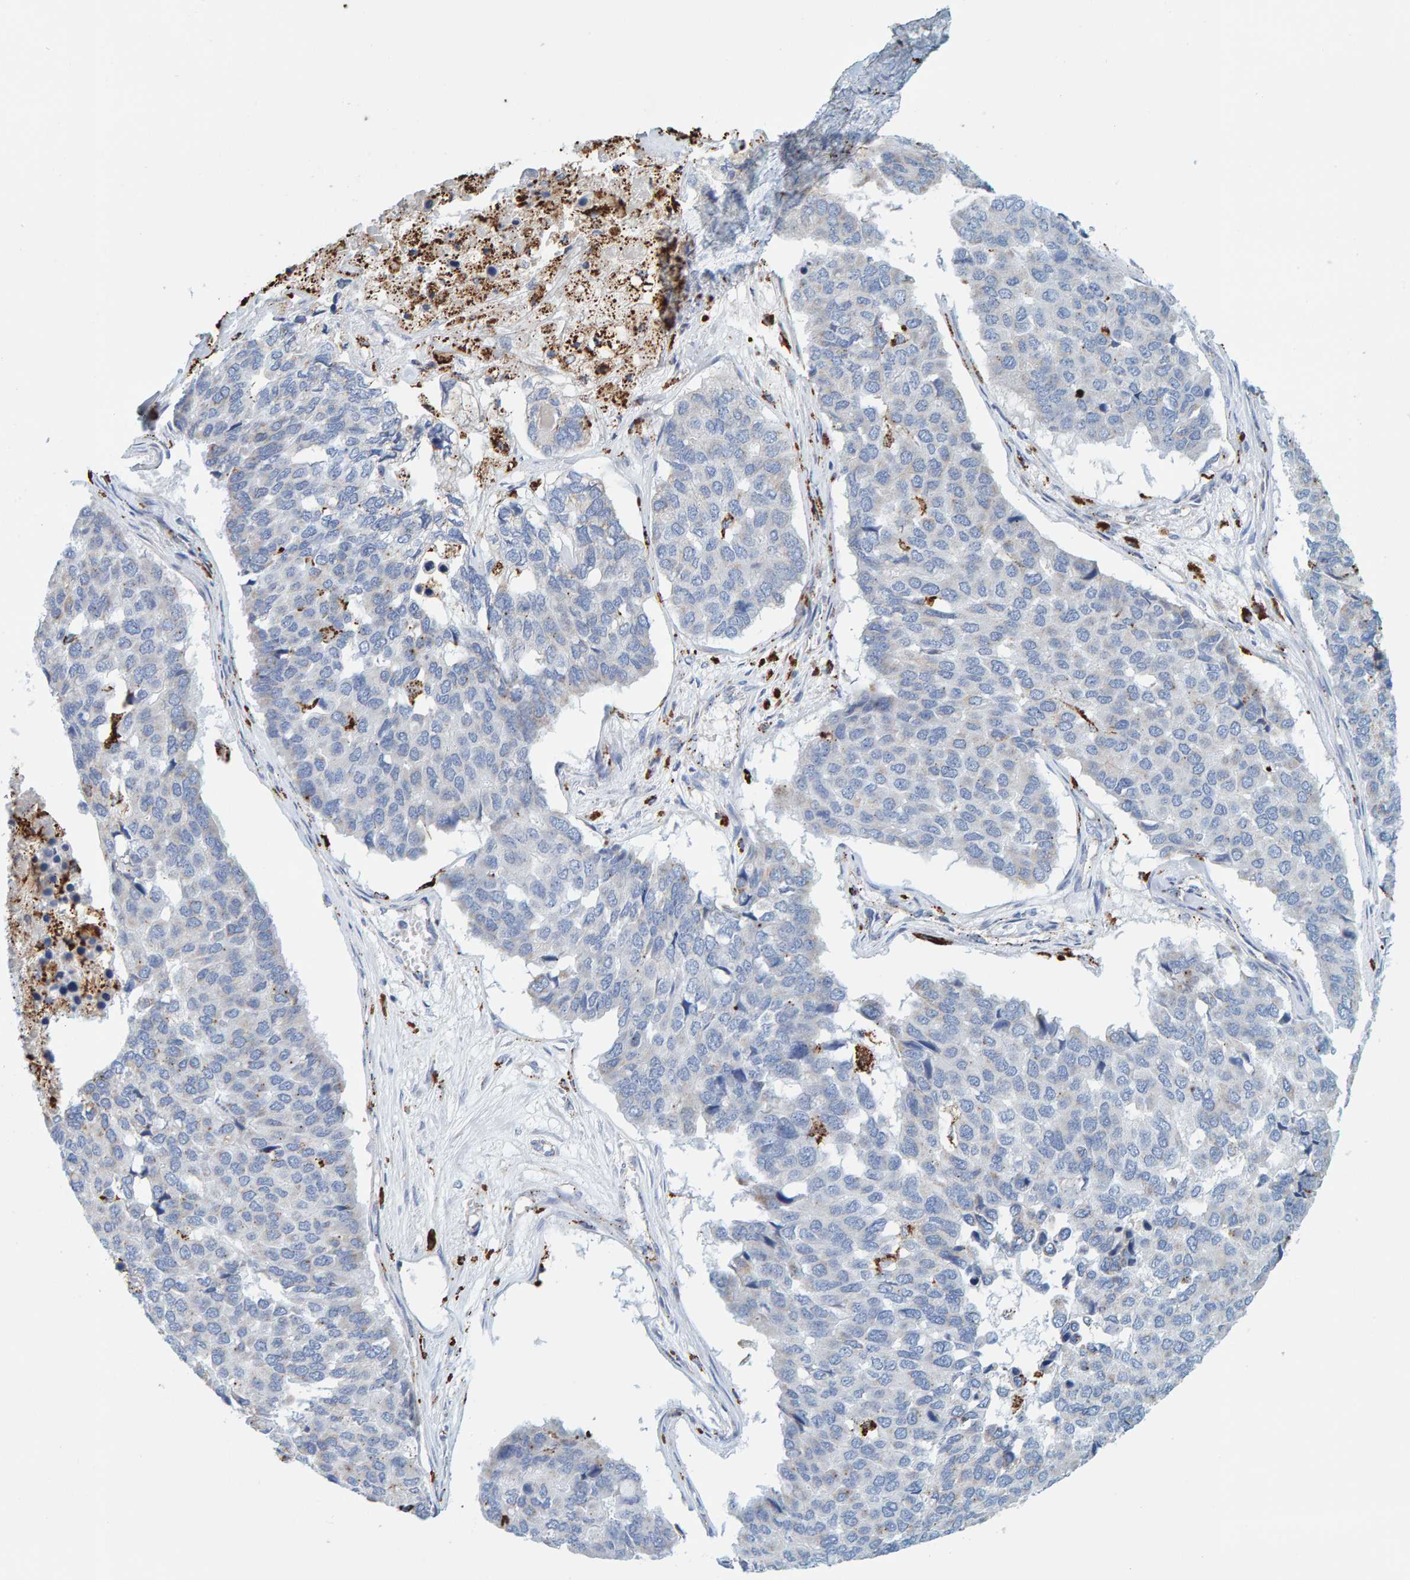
{"staining": {"intensity": "moderate", "quantity": "<25%", "location": "cytoplasmic/membranous"}, "tissue": "pancreatic cancer", "cell_type": "Tumor cells", "image_type": "cancer", "snomed": [{"axis": "morphology", "description": "Adenocarcinoma, NOS"}, {"axis": "topography", "description": "Pancreas"}], "caption": "Immunohistochemistry (IHC) of human pancreatic cancer (adenocarcinoma) exhibits low levels of moderate cytoplasmic/membranous positivity in about <25% of tumor cells.", "gene": "BIN3", "patient": {"sex": "male", "age": 50}}